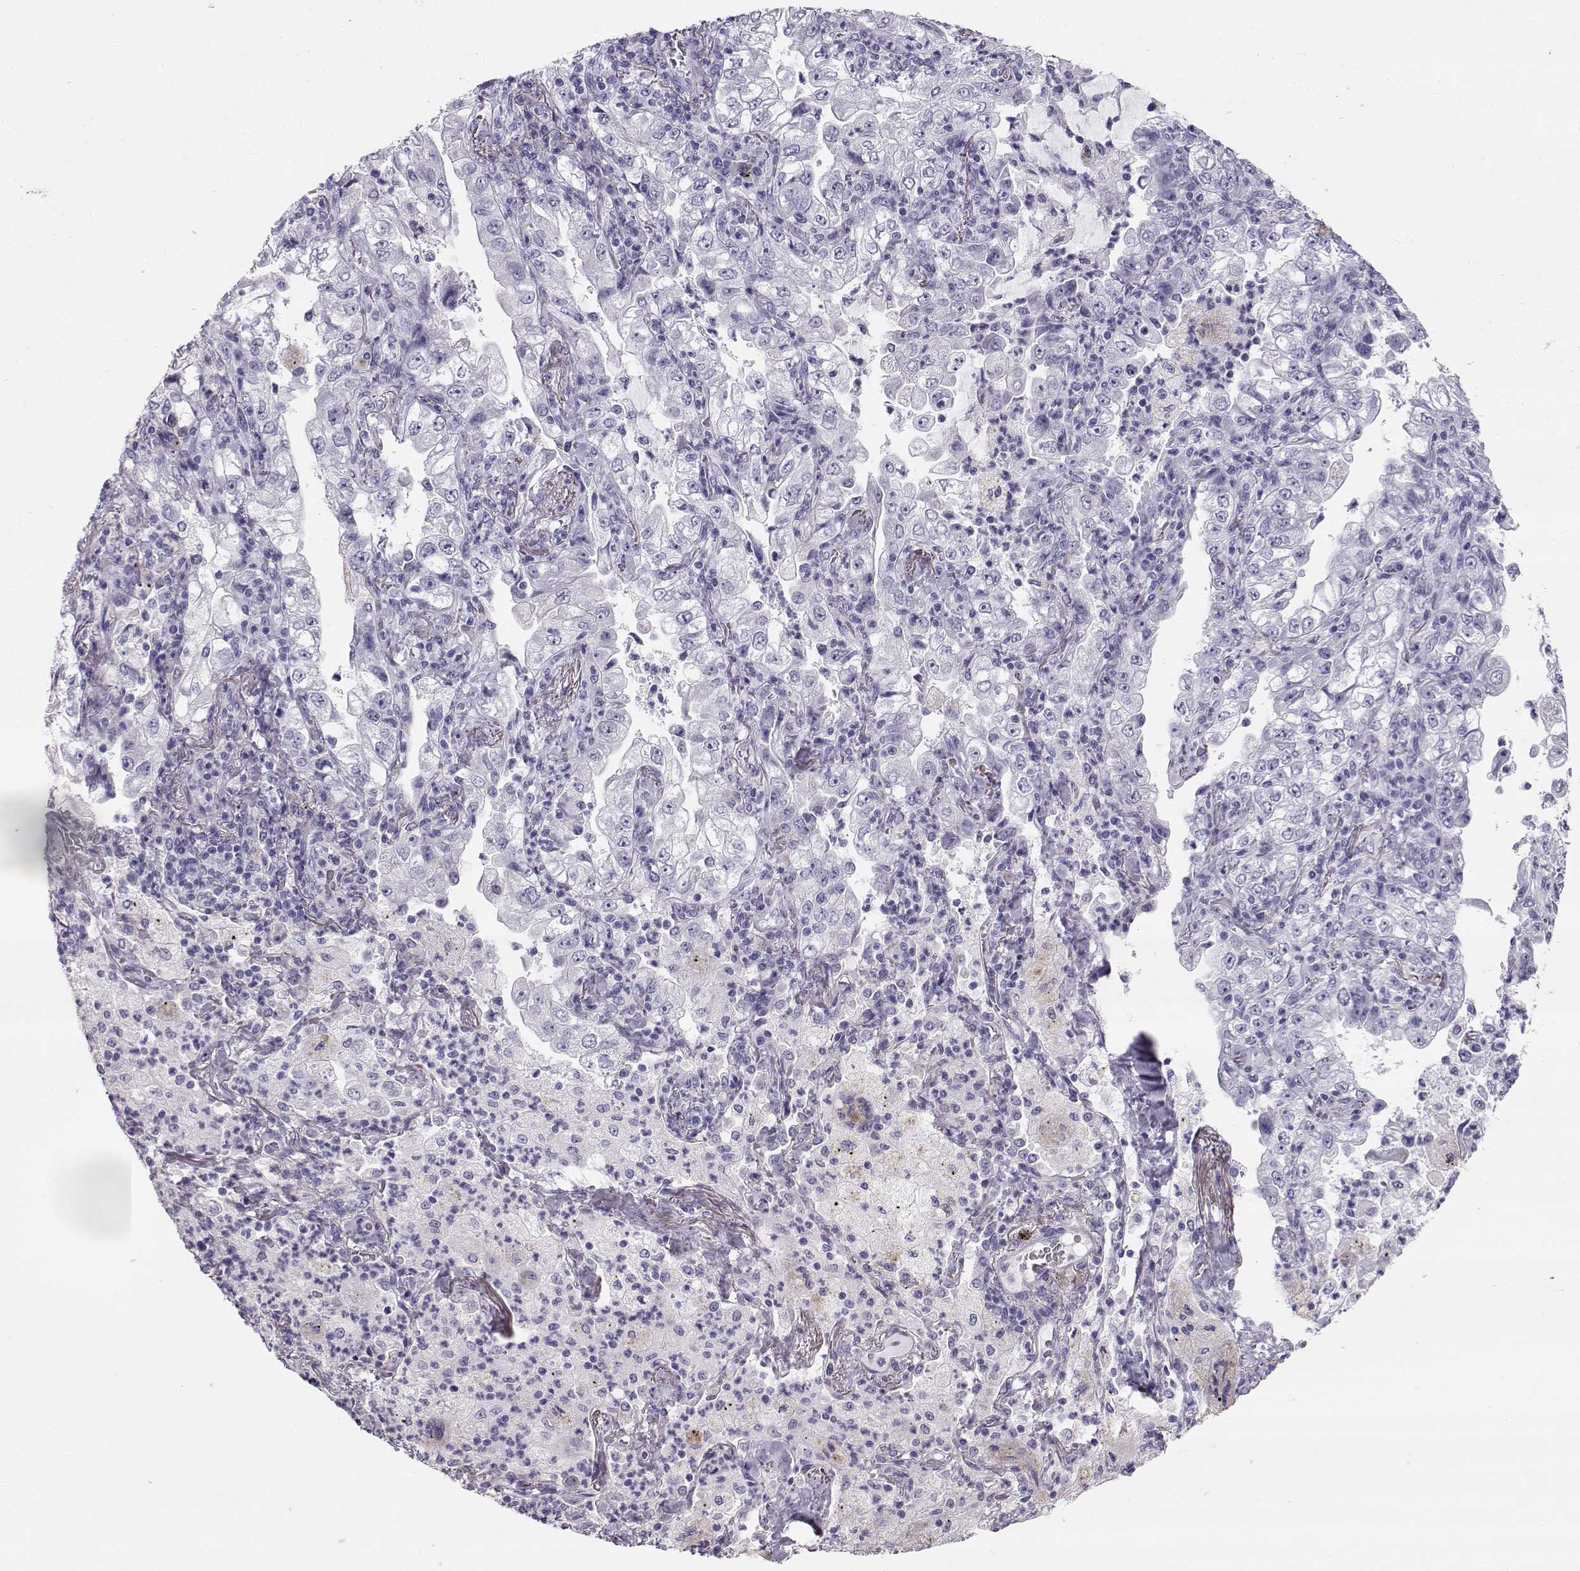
{"staining": {"intensity": "negative", "quantity": "none", "location": "none"}, "tissue": "lung cancer", "cell_type": "Tumor cells", "image_type": "cancer", "snomed": [{"axis": "morphology", "description": "Adenocarcinoma, NOS"}, {"axis": "topography", "description": "Lung"}], "caption": "The photomicrograph demonstrates no staining of tumor cells in adenocarcinoma (lung). (DAB IHC visualized using brightfield microscopy, high magnification).", "gene": "RD3", "patient": {"sex": "female", "age": 73}}